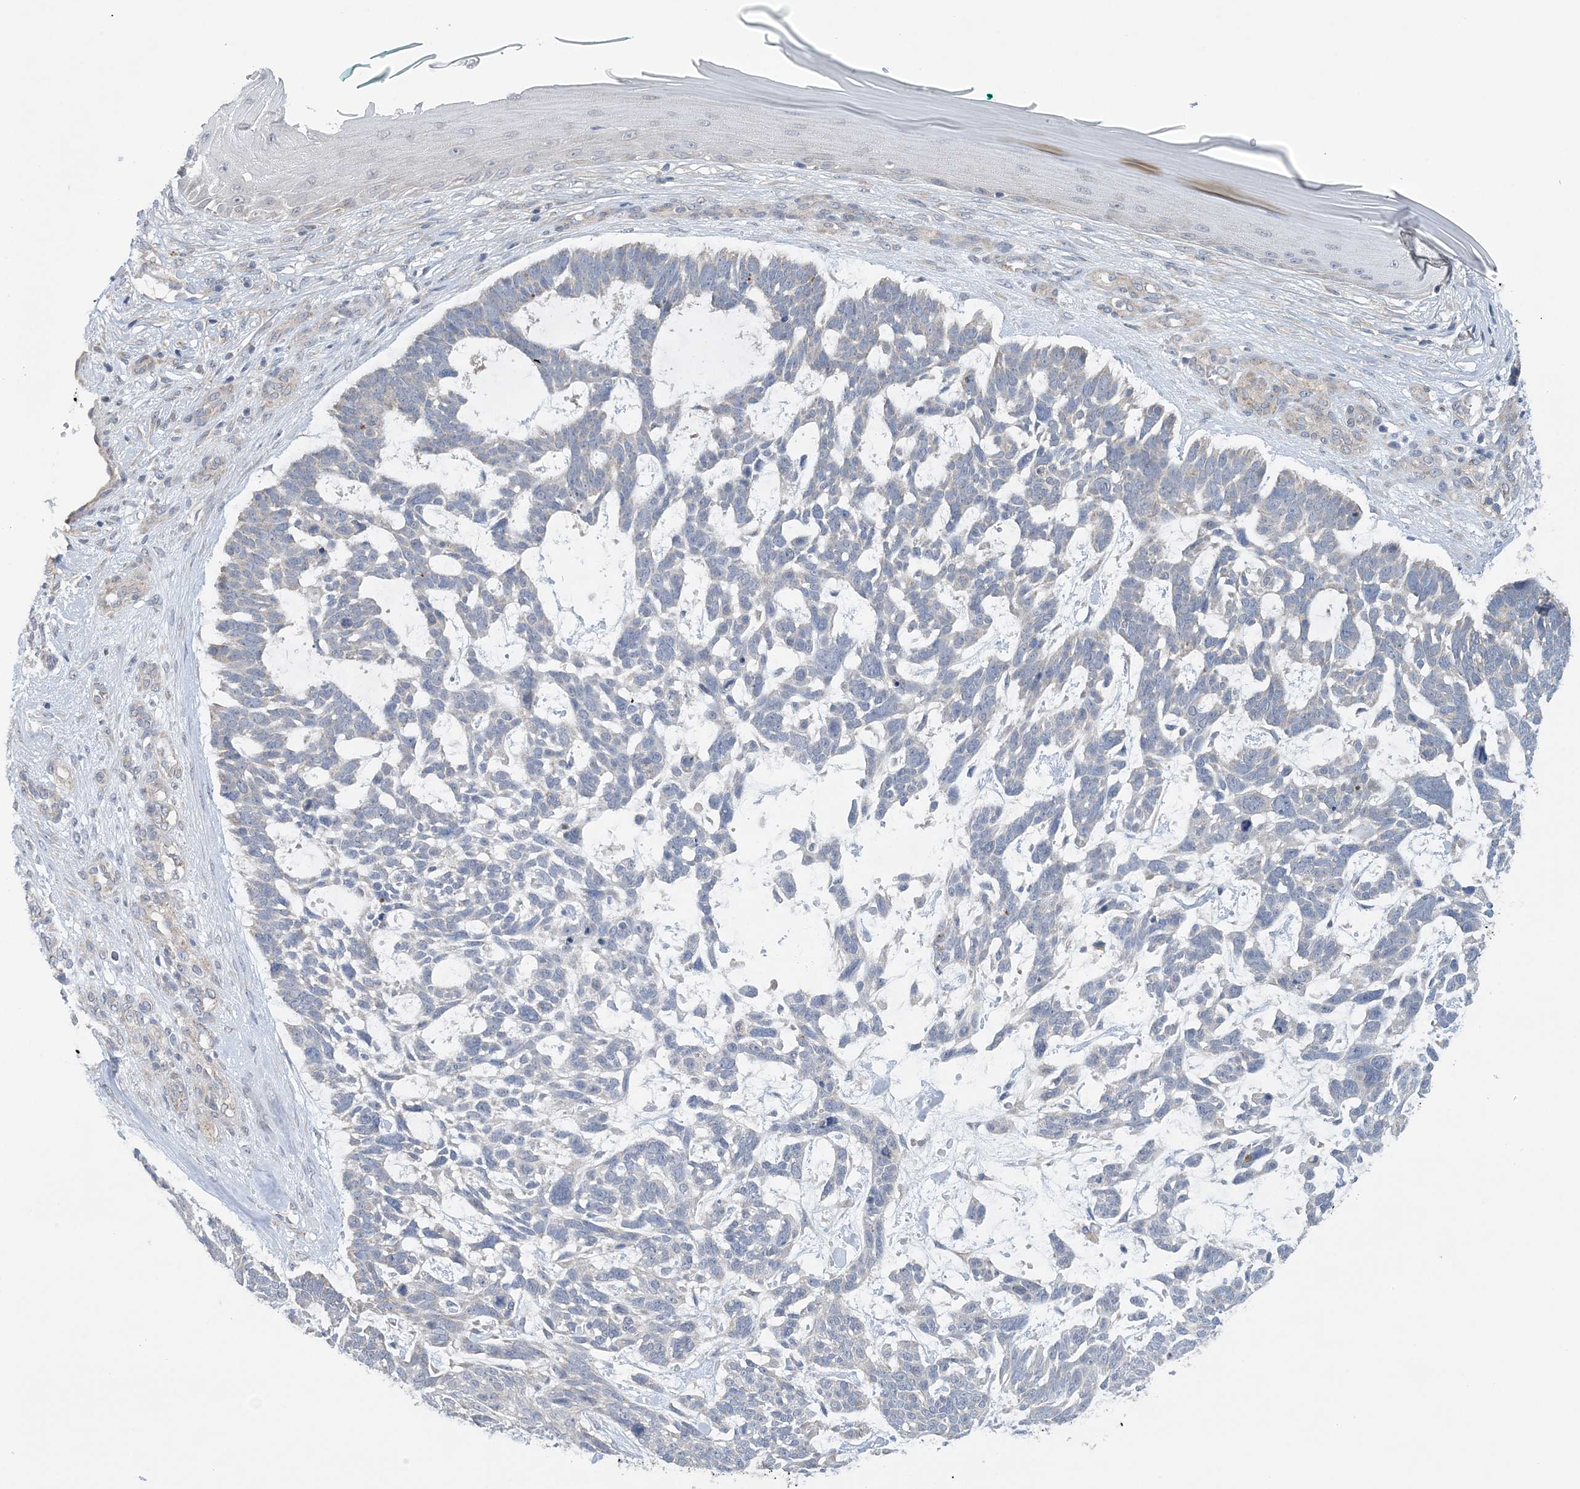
{"staining": {"intensity": "negative", "quantity": "none", "location": "none"}, "tissue": "skin cancer", "cell_type": "Tumor cells", "image_type": "cancer", "snomed": [{"axis": "morphology", "description": "Basal cell carcinoma"}, {"axis": "topography", "description": "Skin"}], "caption": "DAB immunohistochemical staining of skin basal cell carcinoma reveals no significant positivity in tumor cells.", "gene": "COPE", "patient": {"sex": "male", "age": 88}}